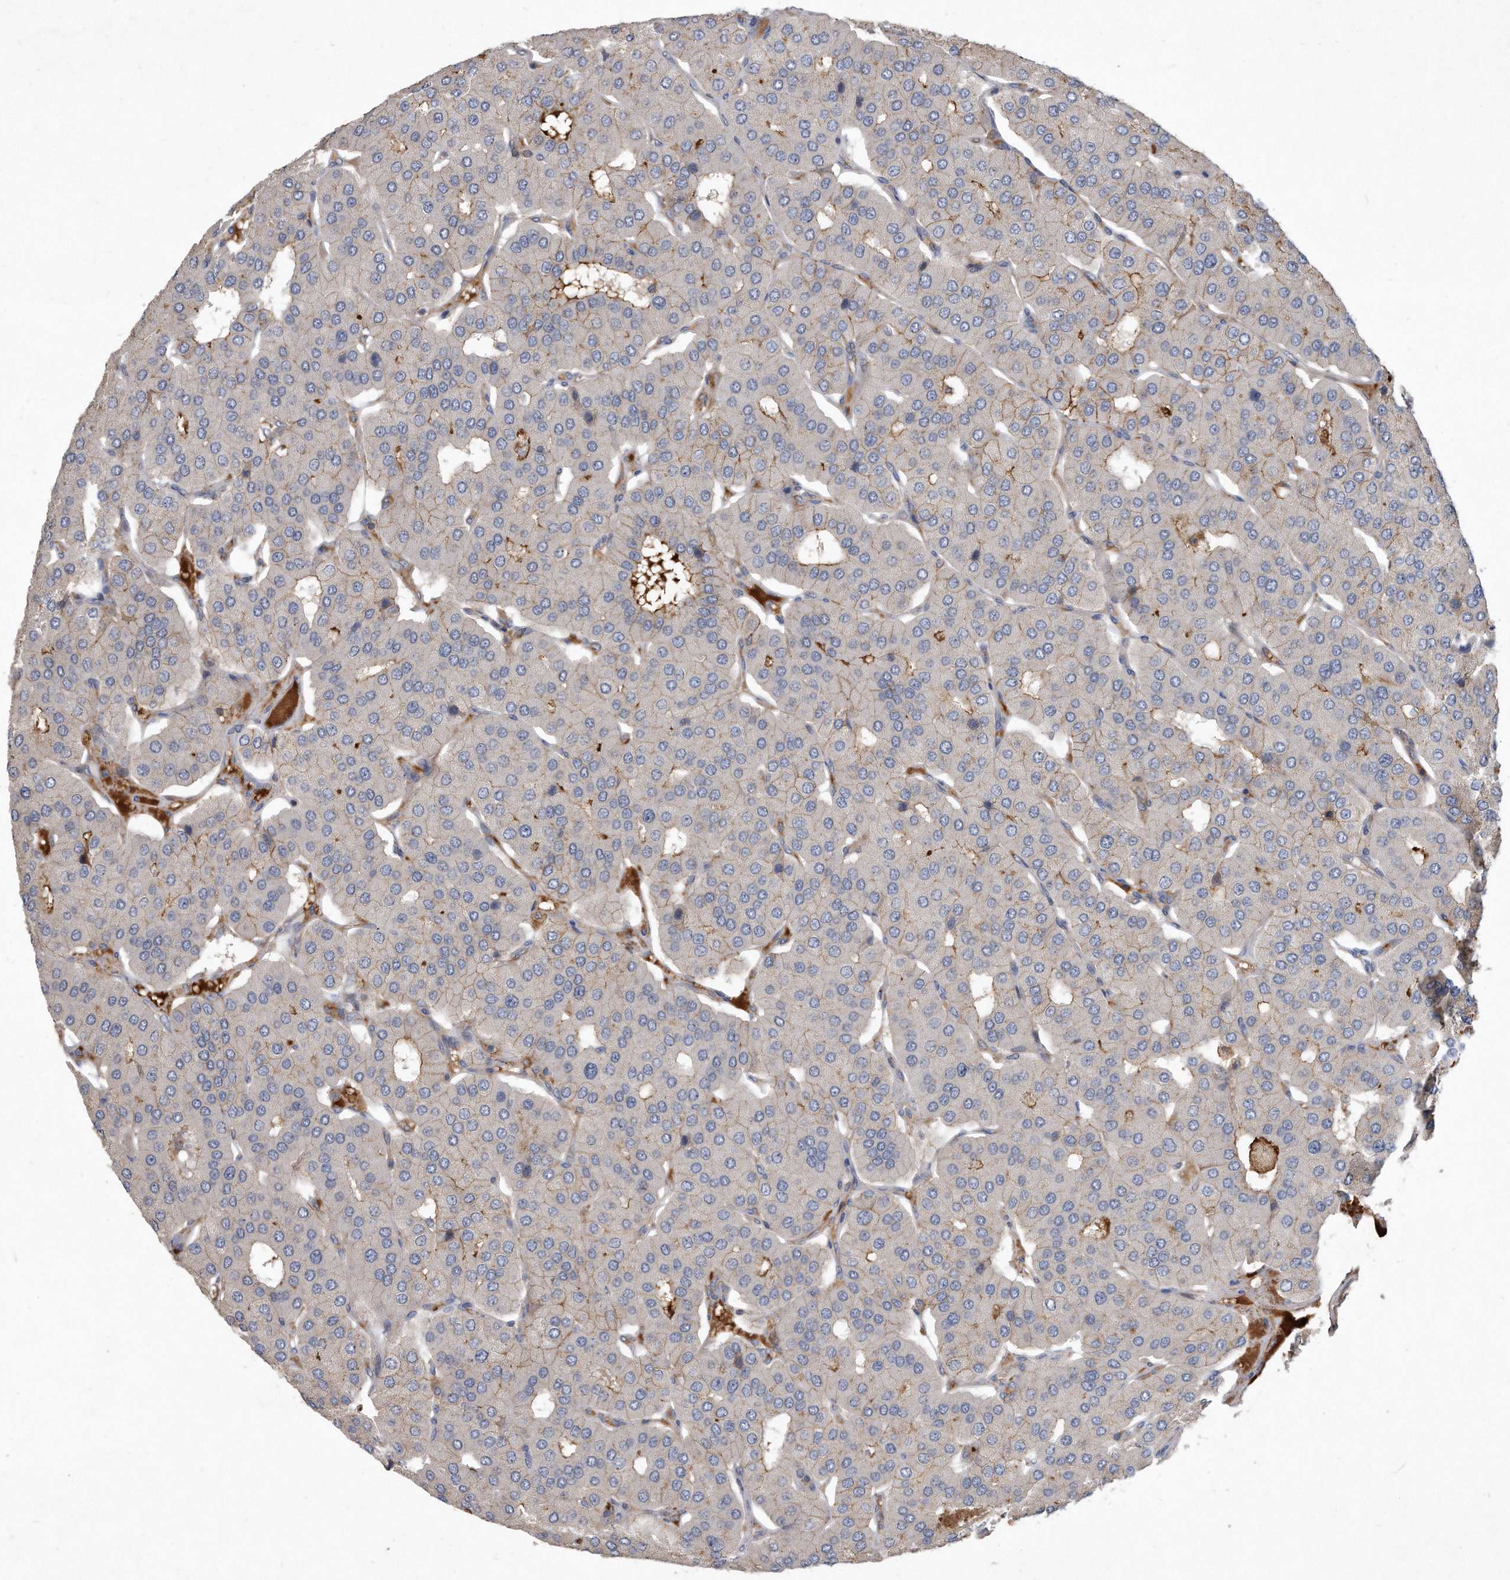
{"staining": {"intensity": "weak", "quantity": "<25%", "location": "cytoplasmic/membranous"}, "tissue": "parathyroid gland", "cell_type": "Glandular cells", "image_type": "normal", "snomed": [{"axis": "morphology", "description": "Normal tissue, NOS"}, {"axis": "morphology", "description": "Adenoma, NOS"}, {"axis": "topography", "description": "Parathyroid gland"}], "caption": "There is no significant positivity in glandular cells of parathyroid gland. Brightfield microscopy of IHC stained with DAB (brown) and hematoxylin (blue), captured at high magnification.", "gene": "PGBD2", "patient": {"sex": "female", "age": 86}}